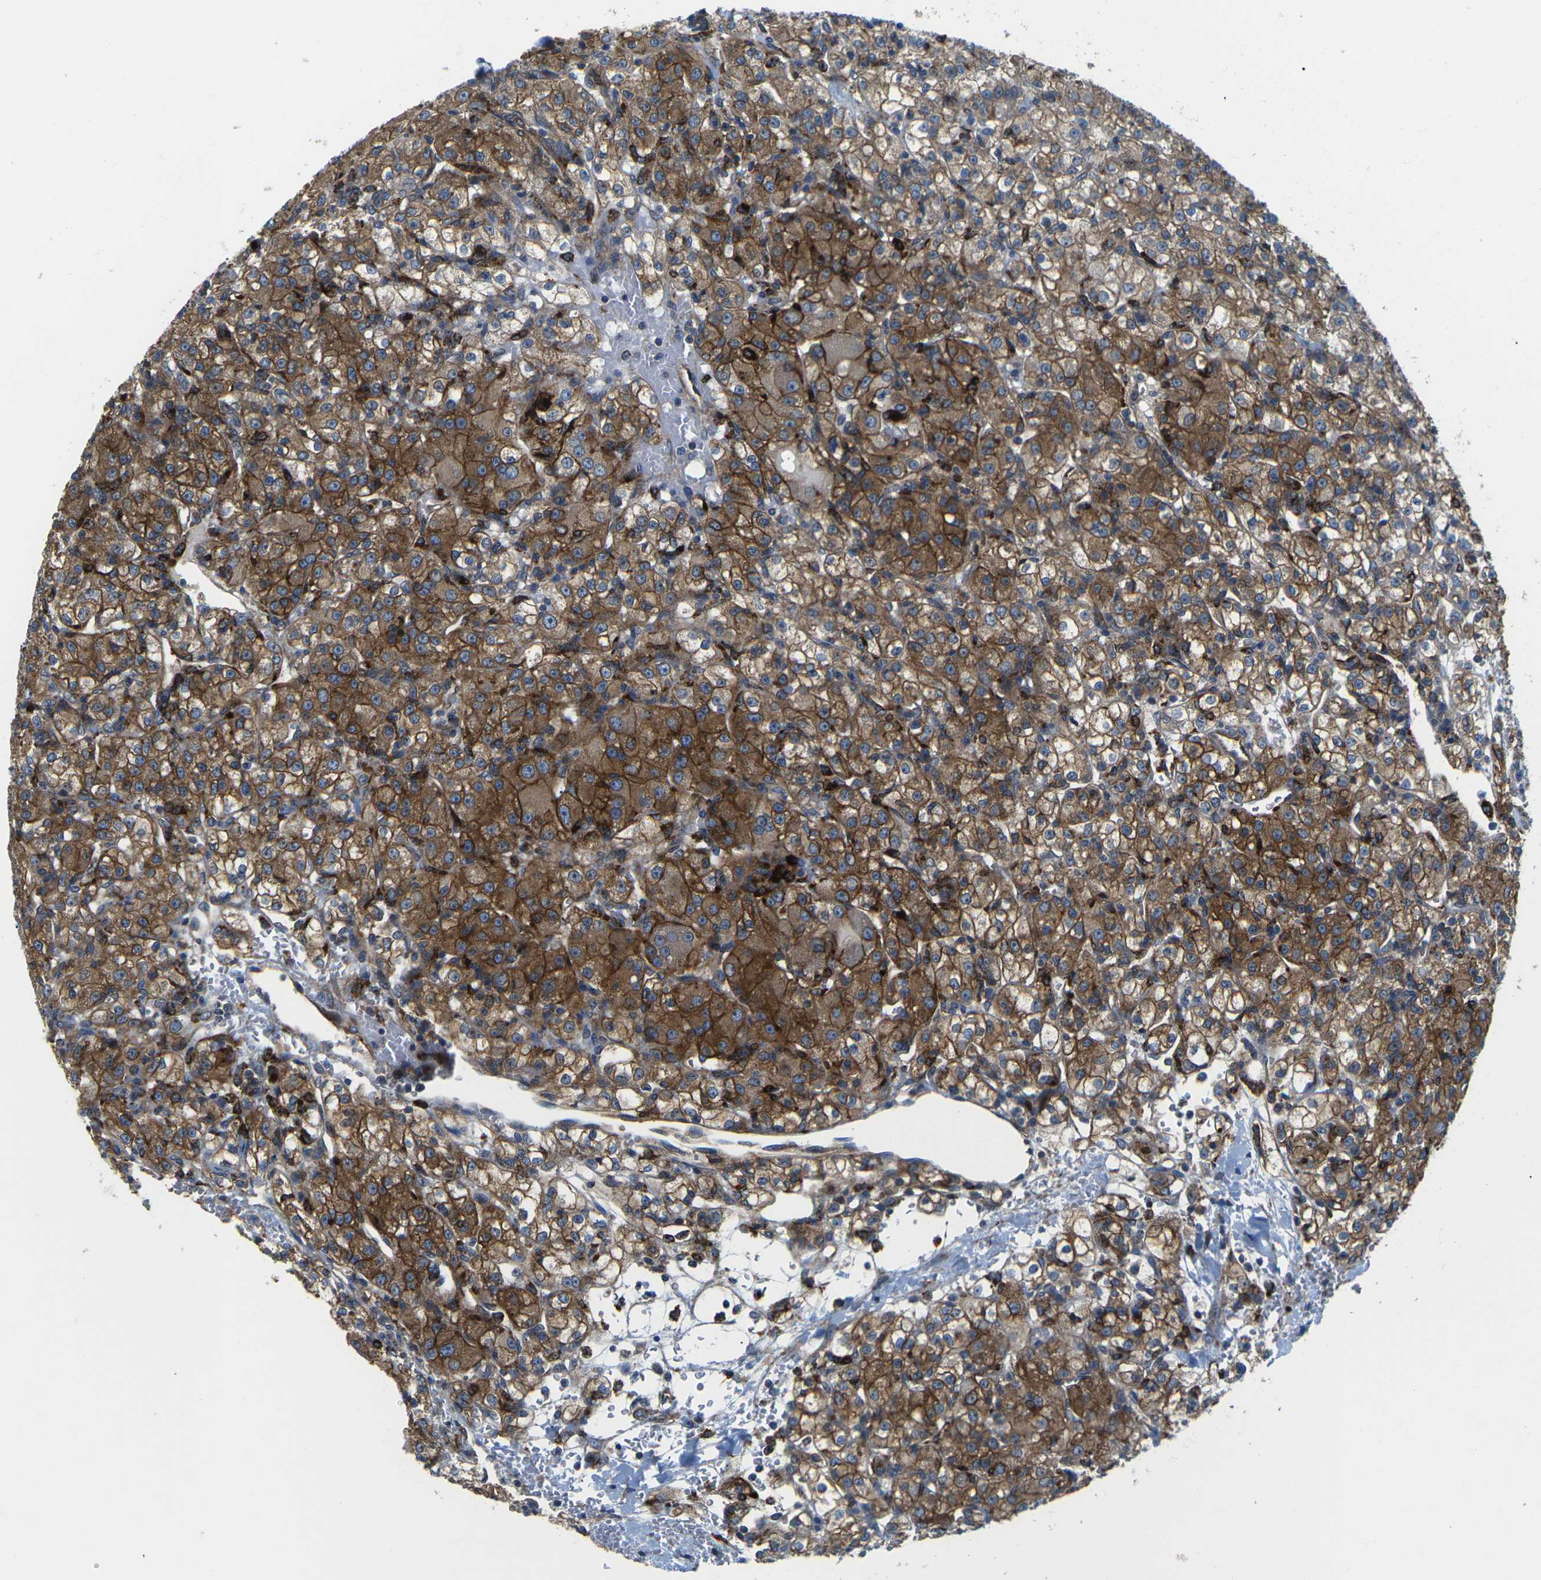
{"staining": {"intensity": "strong", "quantity": ">75%", "location": "cytoplasmic/membranous"}, "tissue": "renal cancer", "cell_type": "Tumor cells", "image_type": "cancer", "snomed": [{"axis": "morphology", "description": "Normal tissue, NOS"}, {"axis": "morphology", "description": "Adenocarcinoma, NOS"}, {"axis": "topography", "description": "Kidney"}], "caption": "Adenocarcinoma (renal) stained with DAB (3,3'-diaminobenzidine) immunohistochemistry demonstrates high levels of strong cytoplasmic/membranous staining in about >75% of tumor cells.", "gene": "DLG1", "patient": {"sex": "male", "age": 61}}